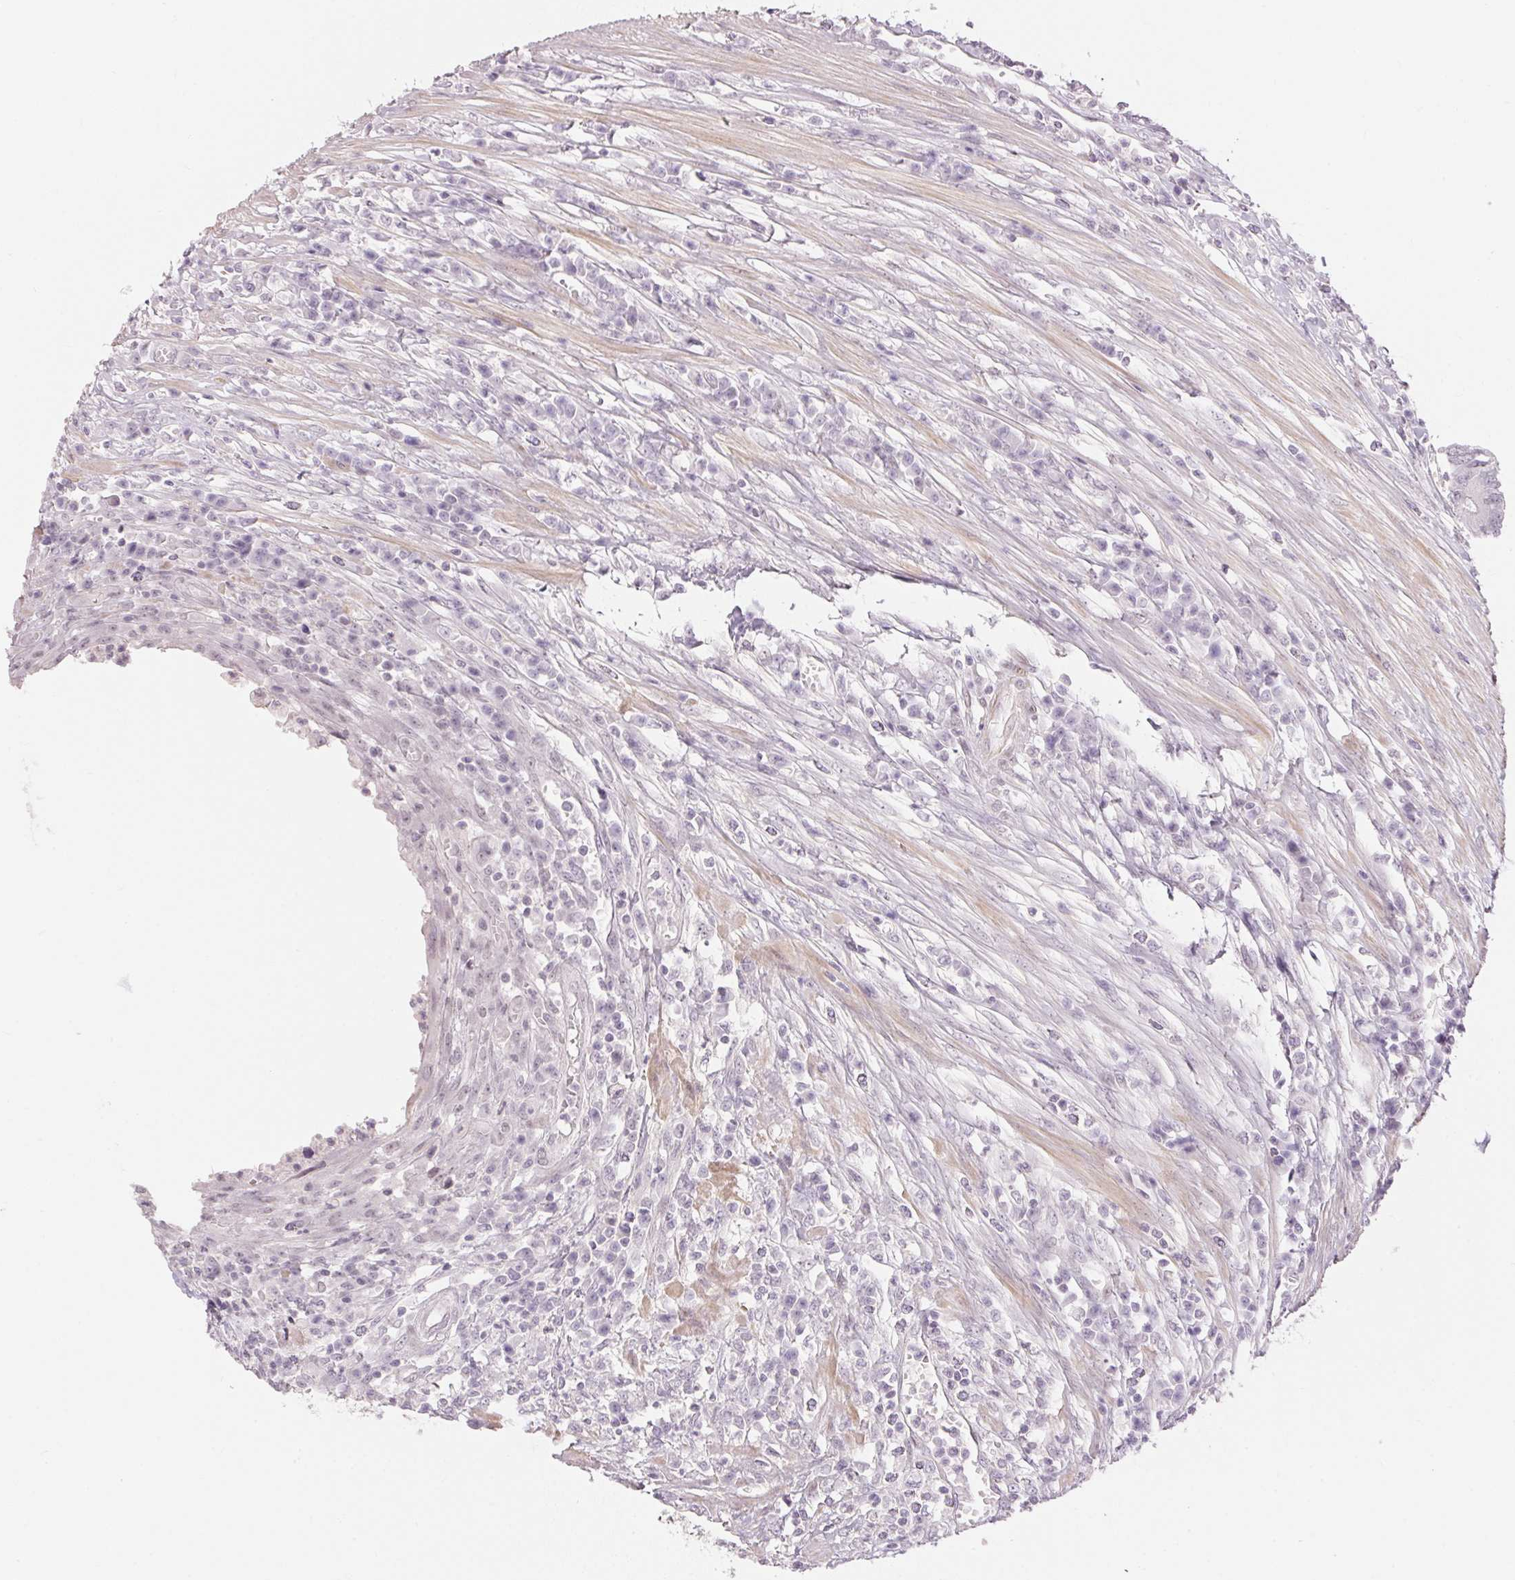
{"staining": {"intensity": "negative", "quantity": "none", "location": "none"}, "tissue": "colorectal cancer", "cell_type": "Tumor cells", "image_type": "cancer", "snomed": [{"axis": "morphology", "description": "Adenocarcinoma, NOS"}, {"axis": "topography", "description": "Colon"}], "caption": "This is an IHC image of human adenocarcinoma (colorectal). There is no staining in tumor cells.", "gene": "GDAP1L1", "patient": {"sex": "male", "age": 65}}